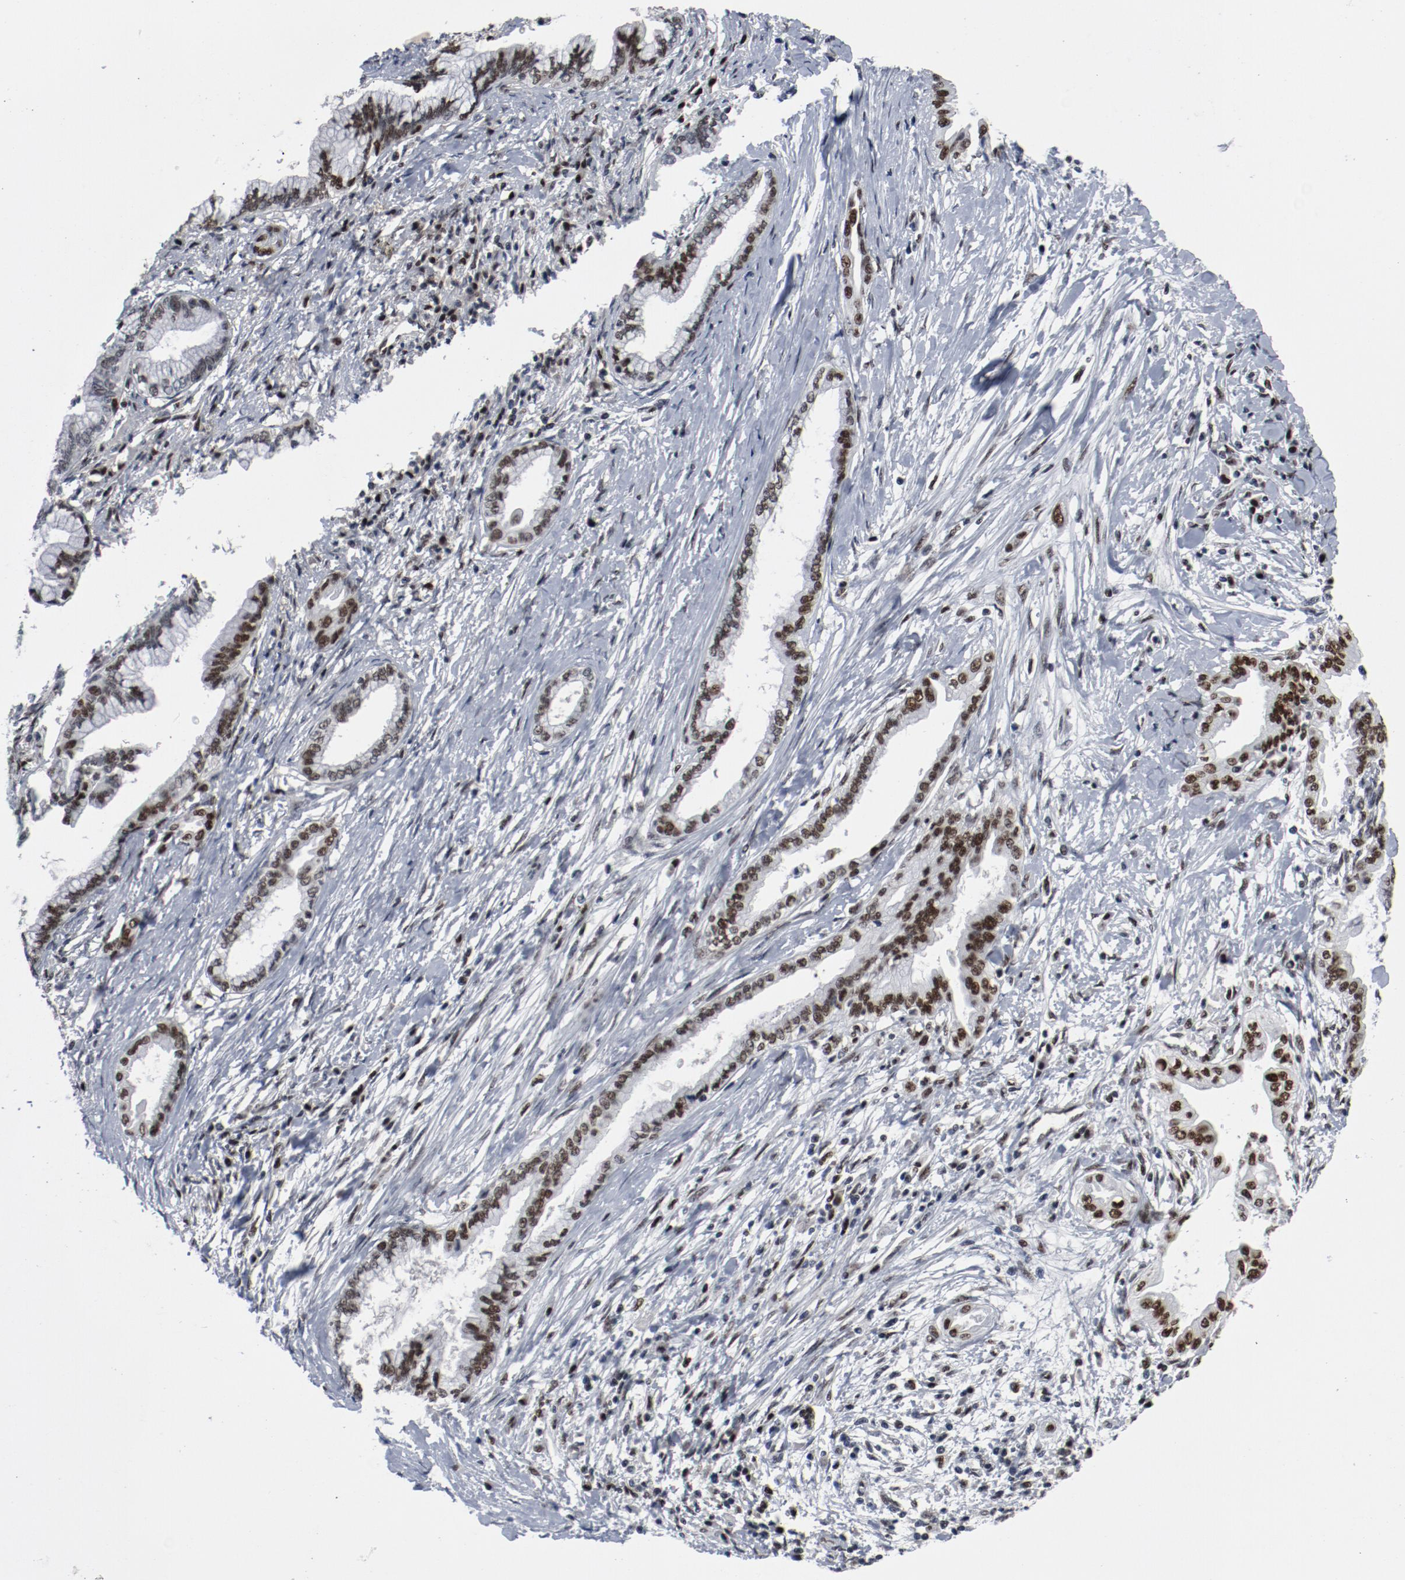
{"staining": {"intensity": "strong", "quantity": ">75%", "location": "nuclear"}, "tissue": "pancreatic cancer", "cell_type": "Tumor cells", "image_type": "cancer", "snomed": [{"axis": "morphology", "description": "Adenocarcinoma, NOS"}, {"axis": "topography", "description": "Pancreas"}], "caption": "Immunohistochemical staining of human pancreatic cancer shows strong nuclear protein expression in approximately >75% of tumor cells.", "gene": "JMJD6", "patient": {"sex": "female", "age": 64}}